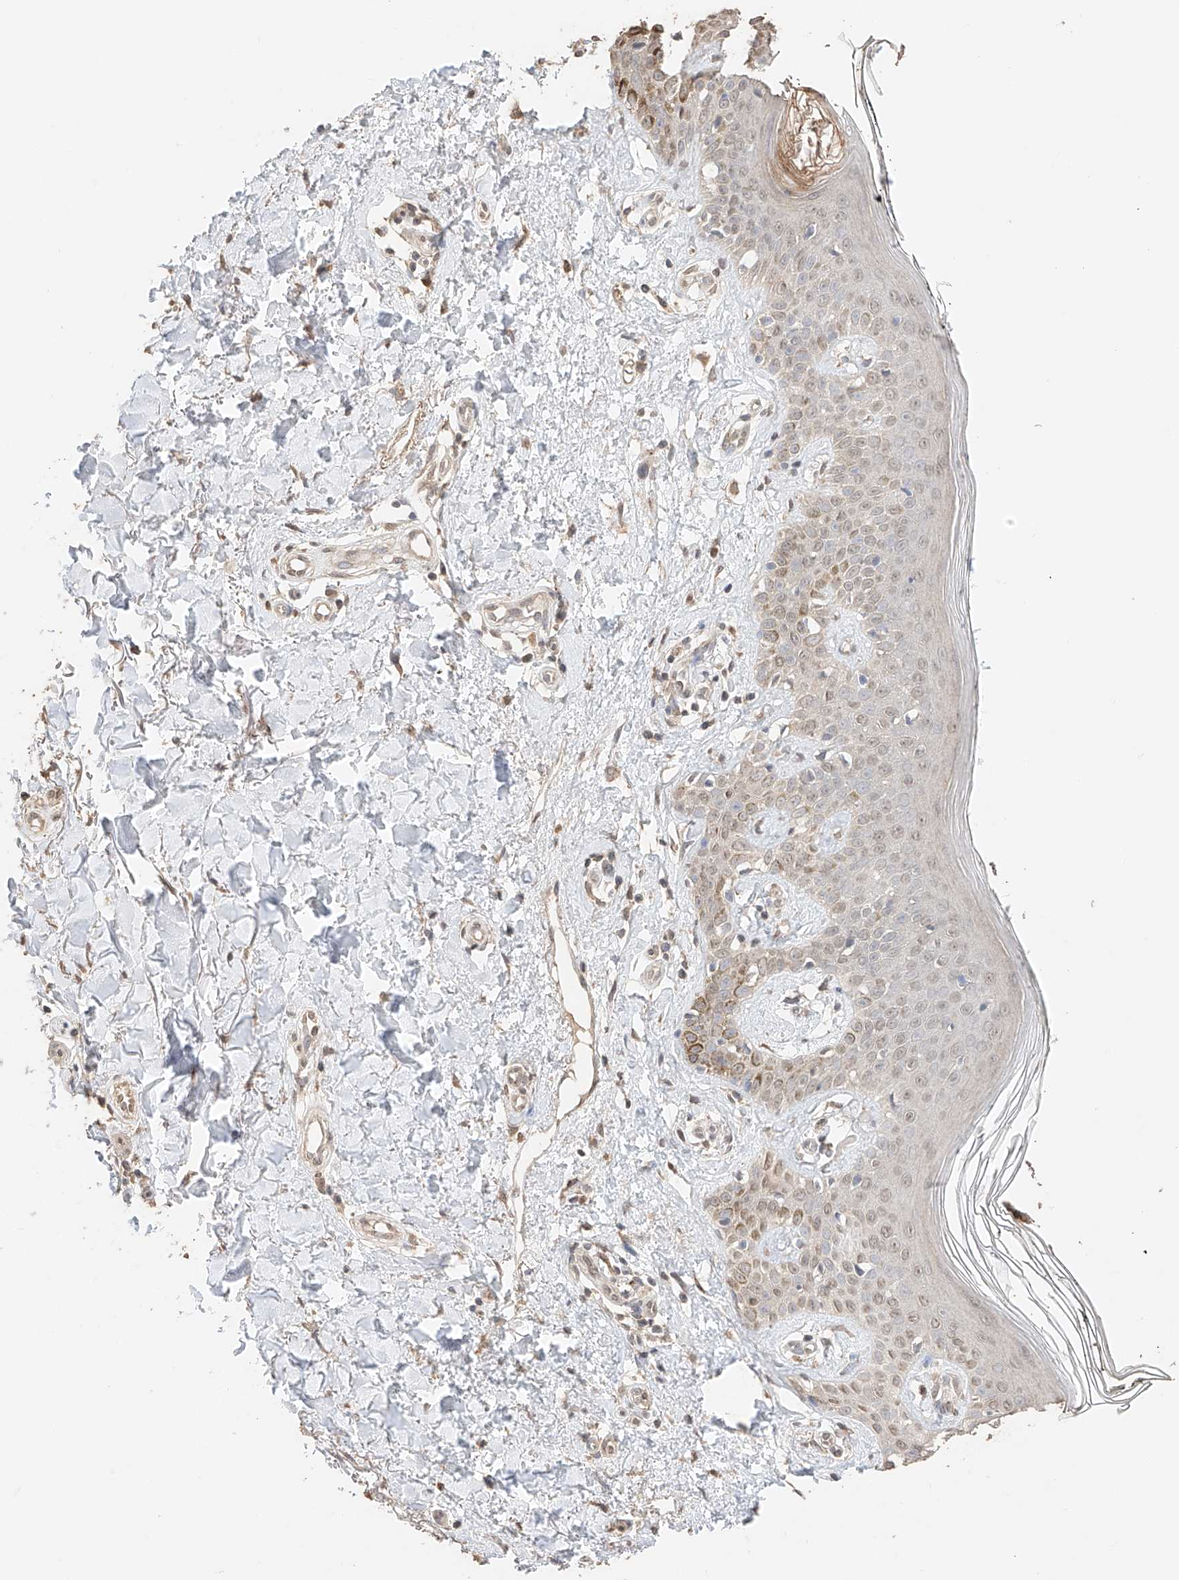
{"staining": {"intensity": "weak", "quantity": ">75%", "location": "cytoplasmic/membranous"}, "tissue": "skin", "cell_type": "Fibroblasts", "image_type": "normal", "snomed": [{"axis": "morphology", "description": "Normal tissue, NOS"}, {"axis": "topography", "description": "Skin"}], "caption": "Immunohistochemistry (IHC) staining of unremarkable skin, which demonstrates low levels of weak cytoplasmic/membranous positivity in about >75% of fibroblasts indicating weak cytoplasmic/membranous protein expression. The staining was performed using DAB (3,3'-diaminobenzidine) (brown) for protein detection and nuclei were counterstained in hematoxylin (blue).", "gene": "IL22RA2", "patient": {"sex": "female", "age": 64}}